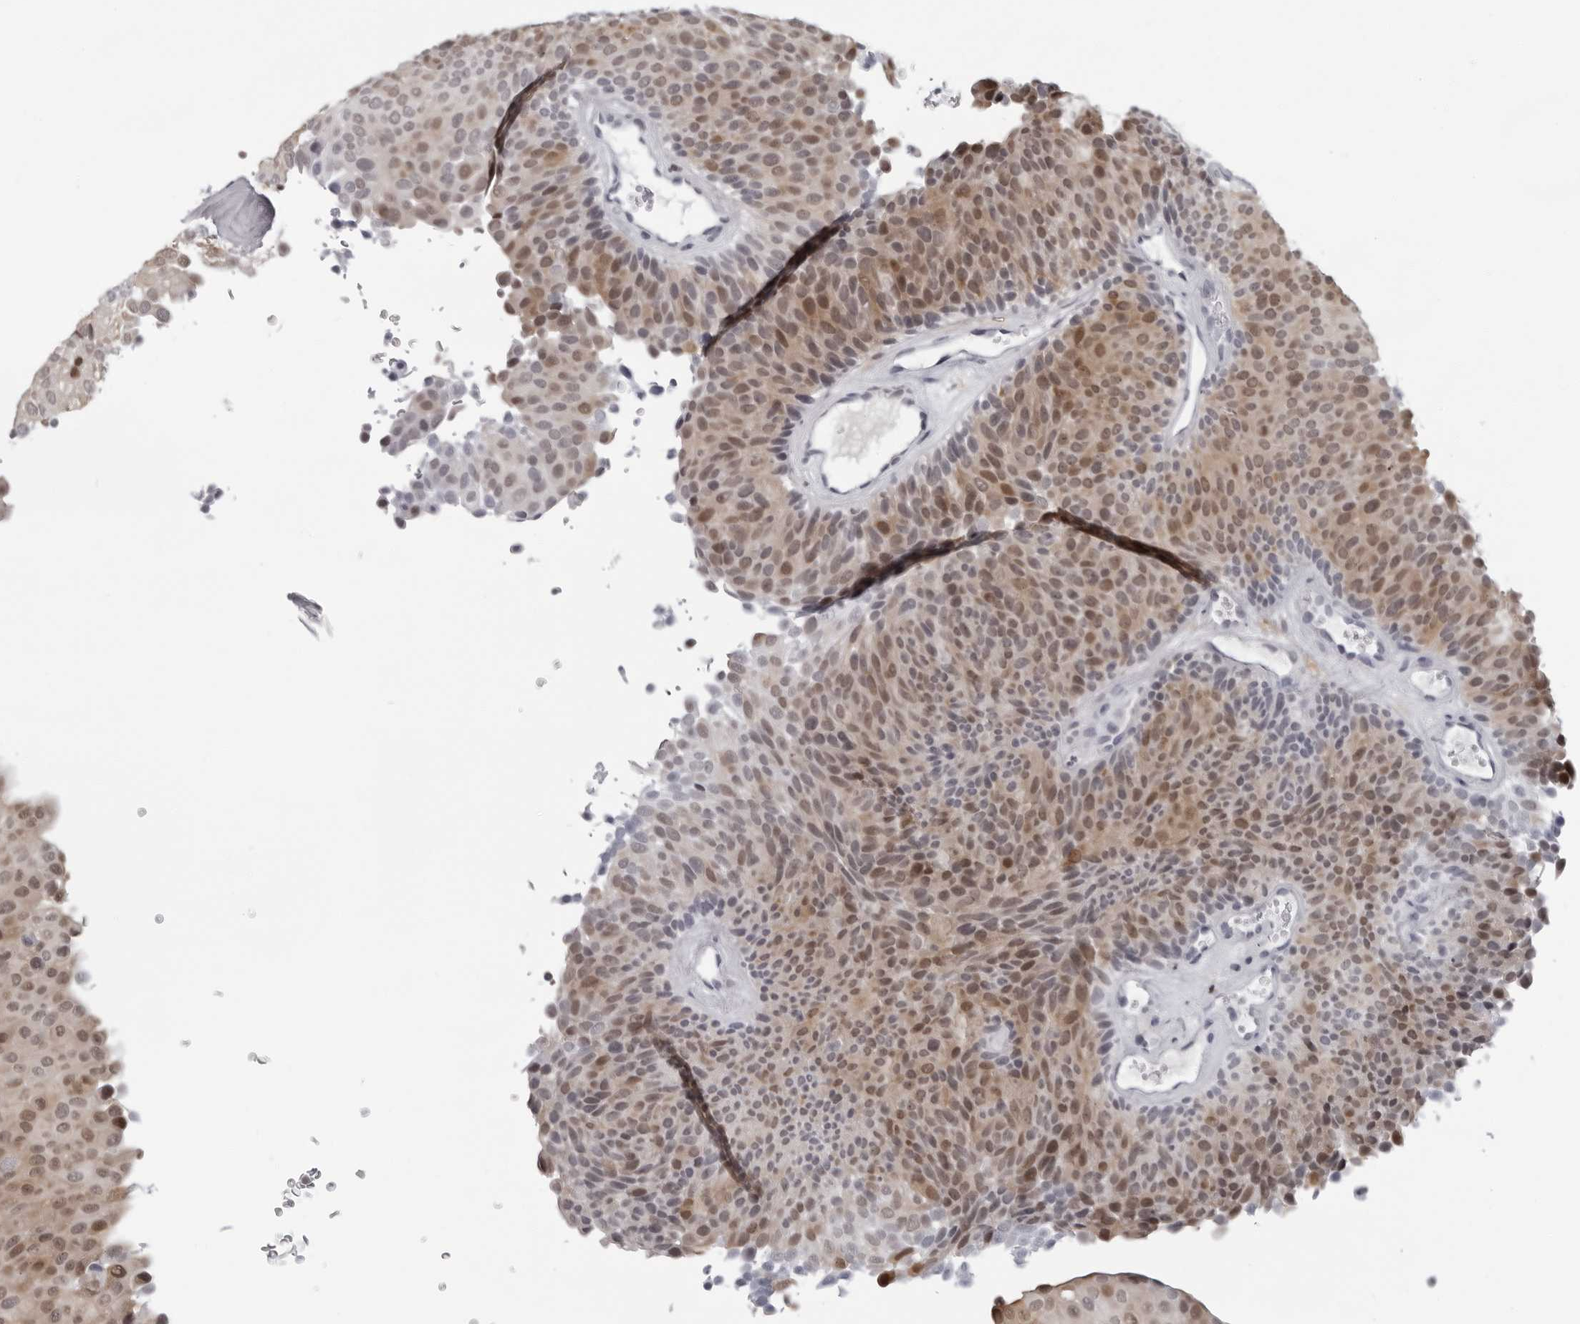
{"staining": {"intensity": "moderate", "quantity": "25%-75%", "location": "nuclear"}, "tissue": "urothelial cancer", "cell_type": "Tumor cells", "image_type": "cancer", "snomed": [{"axis": "morphology", "description": "Urothelial carcinoma, Low grade"}, {"axis": "topography", "description": "Urinary bladder"}], "caption": "About 25%-75% of tumor cells in low-grade urothelial carcinoma demonstrate moderate nuclear protein positivity as visualized by brown immunohistochemical staining.", "gene": "LZIC", "patient": {"sex": "male", "age": 78}}